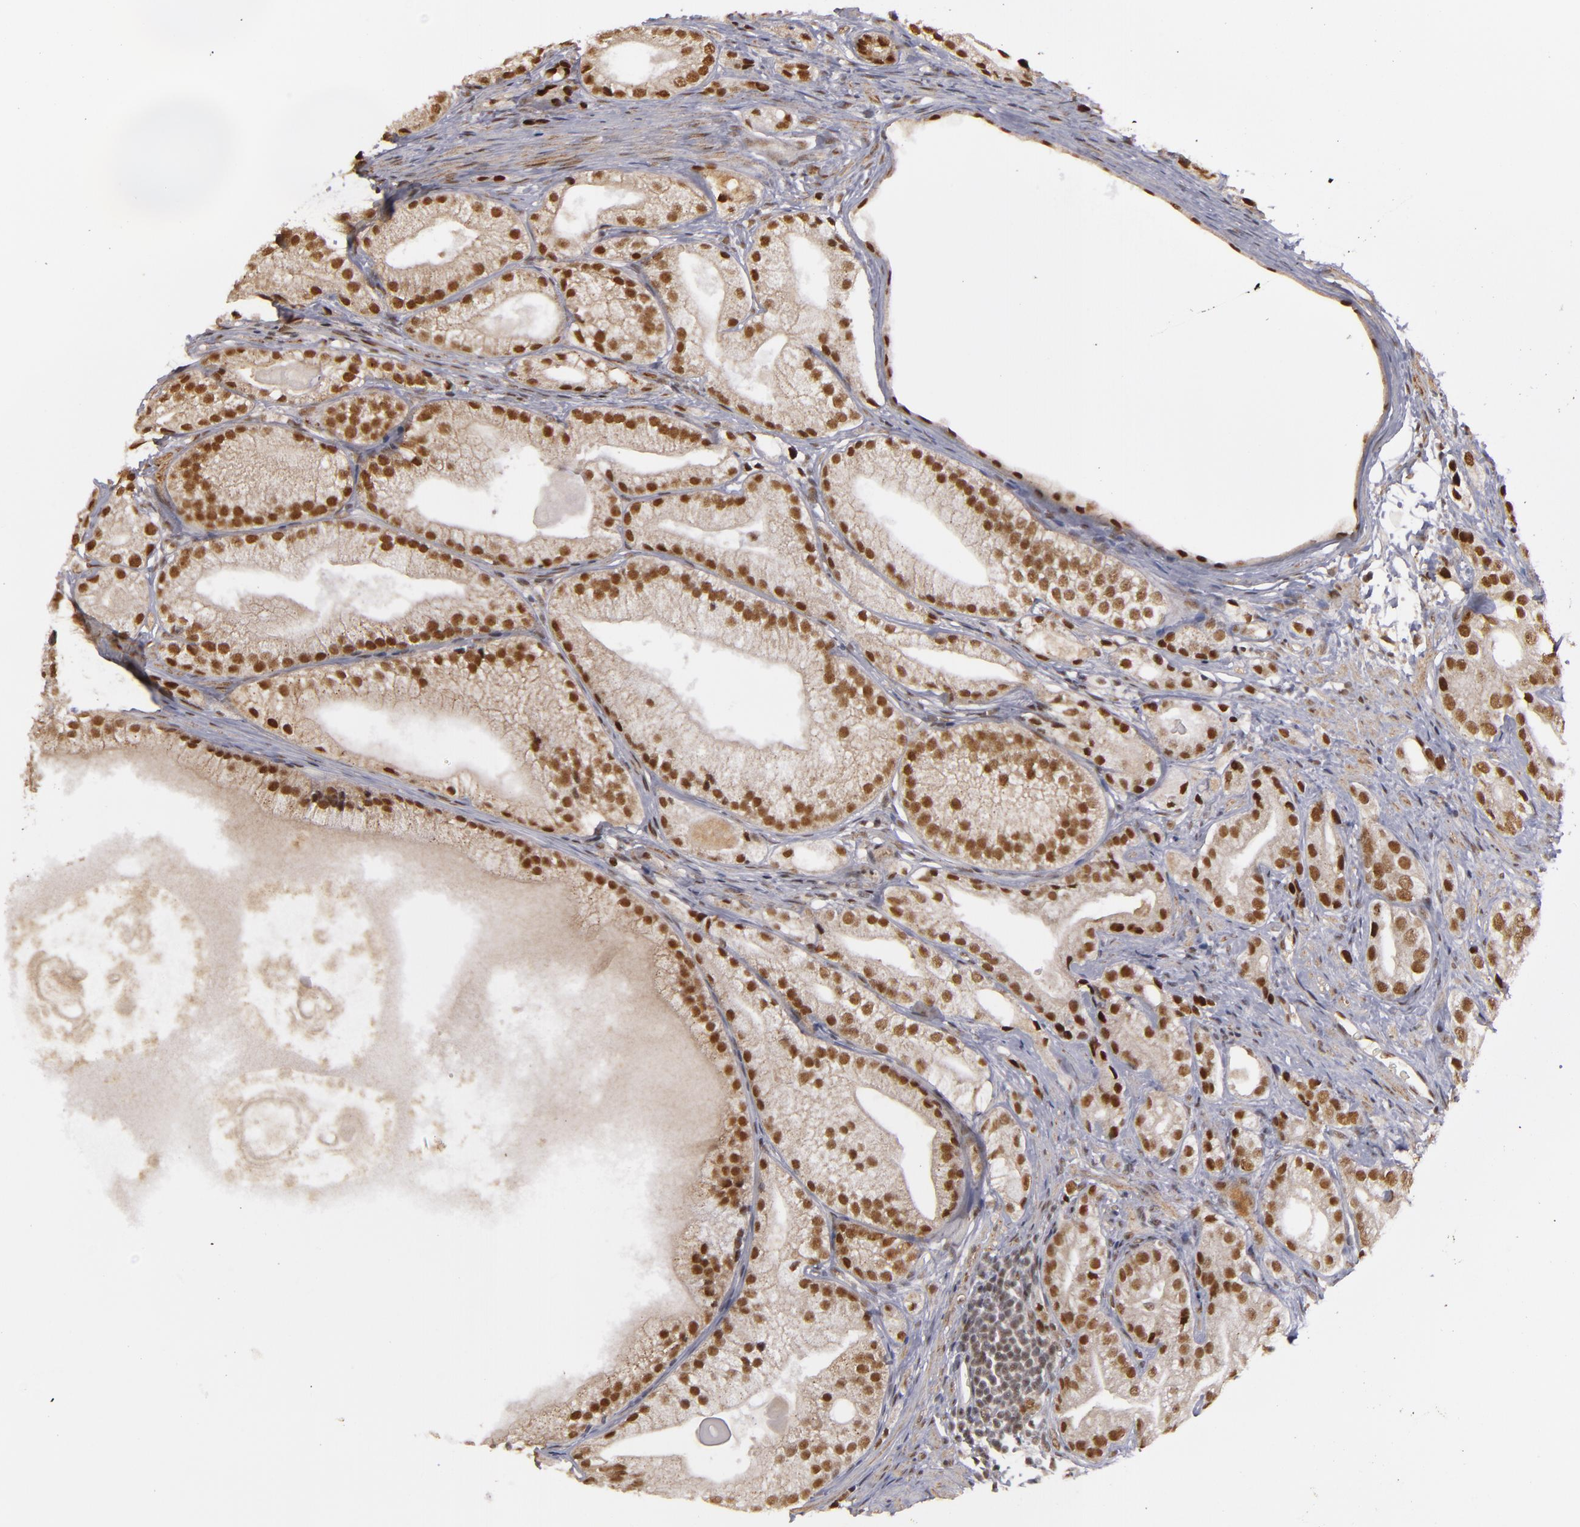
{"staining": {"intensity": "moderate", "quantity": ">75%", "location": "nuclear"}, "tissue": "prostate cancer", "cell_type": "Tumor cells", "image_type": "cancer", "snomed": [{"axis": "morphology", "description": "Adenocarcinoma, Low grade"}, {"axis": "topography", "description": "Prostate"}], "caption": "Tumor cells display moderate nuclear staining in about >75% of cells in adenocarcinoma (low-grade) (prostate). (Stains: DAB in brown, nuclei in blue, Microscopy: brightfield microscopy at high magnification).", "gene": "ZNF234", "patient": {"sex": "male", "age": 69}}